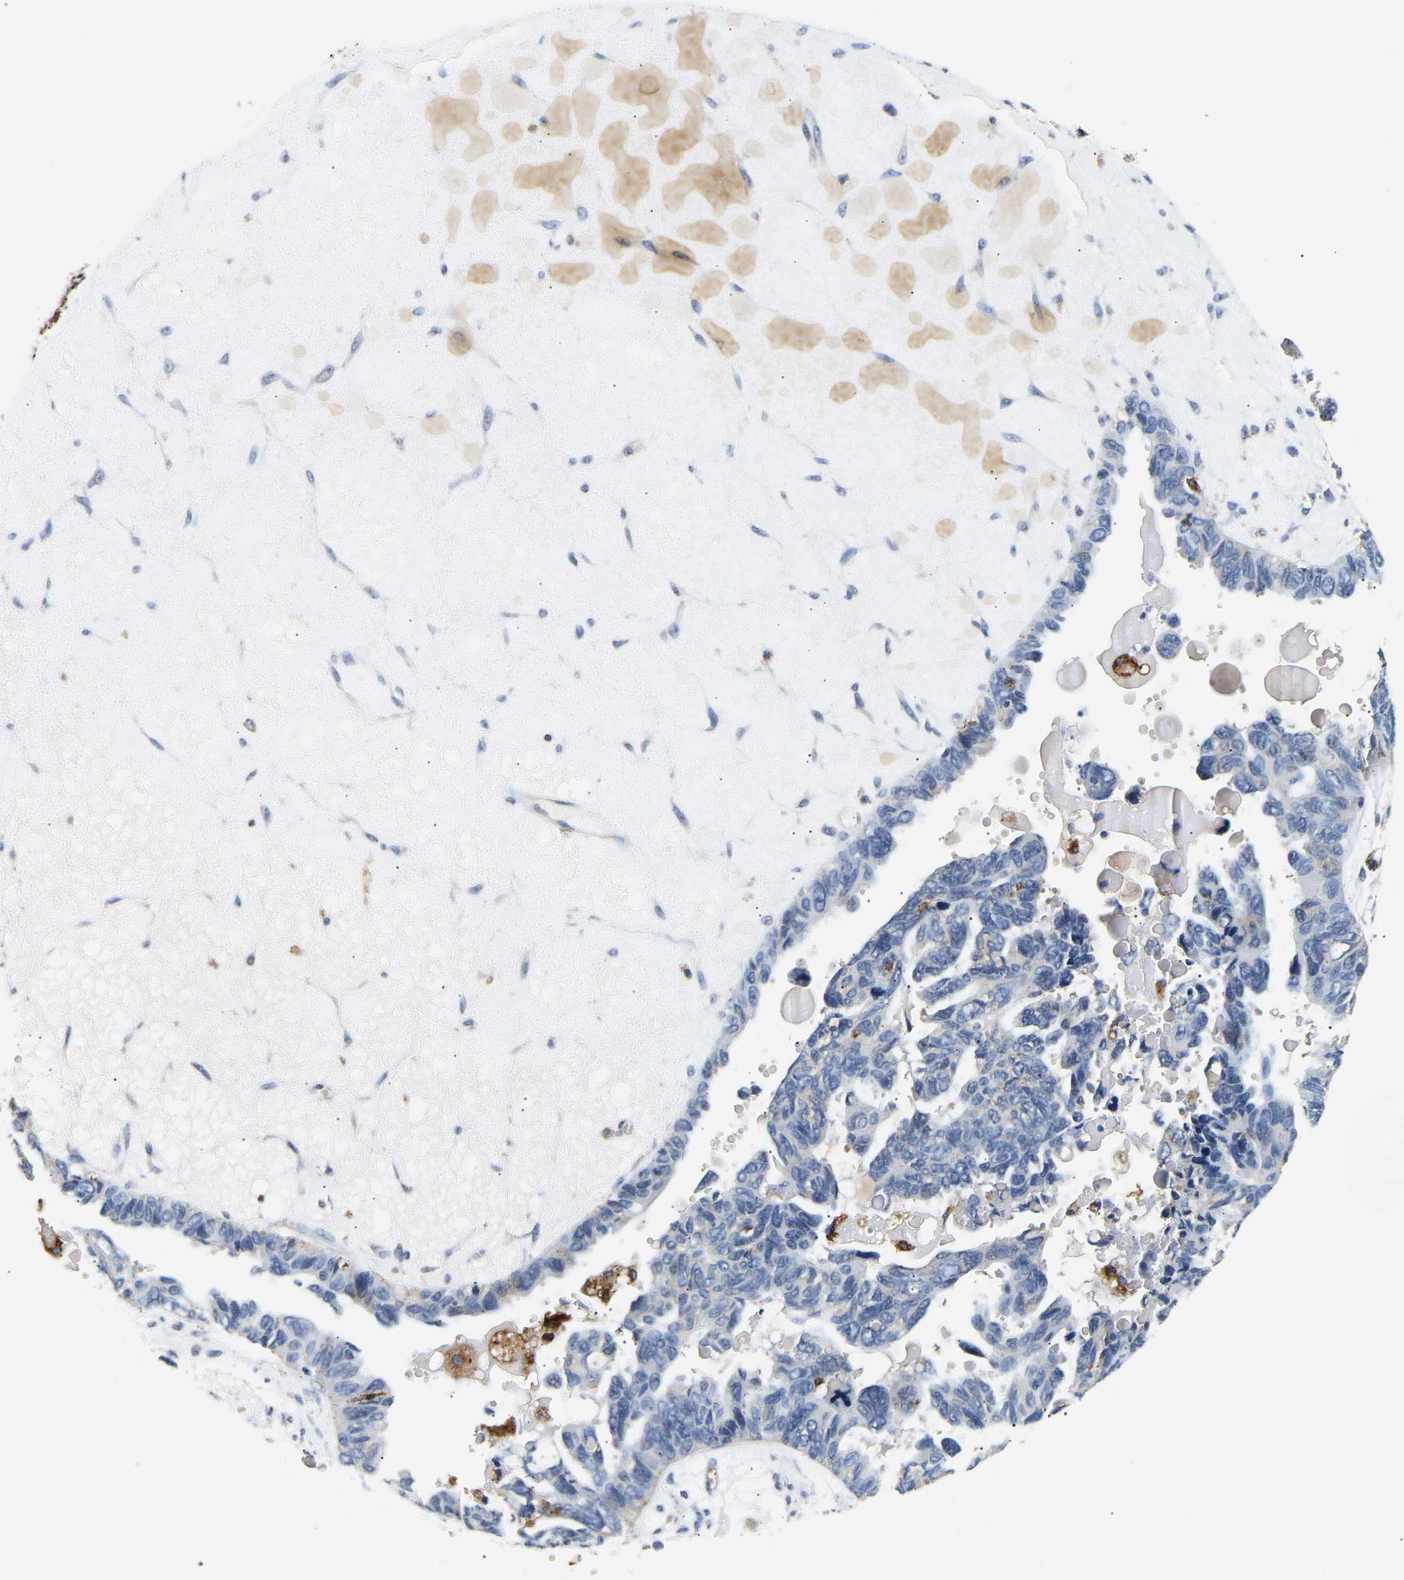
{"staining": {"intensity": "negative", "quantity": "none", "location": "none"}, "tissue": "ovarian cancer", "cell_type": "Tumor cells", "image_type": "cancer", "snomed": [{"axis": "morphology", "description": "Cystadenocarcinoma, serous, NOS"}, {"axis": "topography", "description": "Ovary"}], "caption": "The histopathology image exhibits no staining of tumor cells in ovarian cancer.", "gene": "SMU1", "patient": {"sex": "female", "age": 79}}